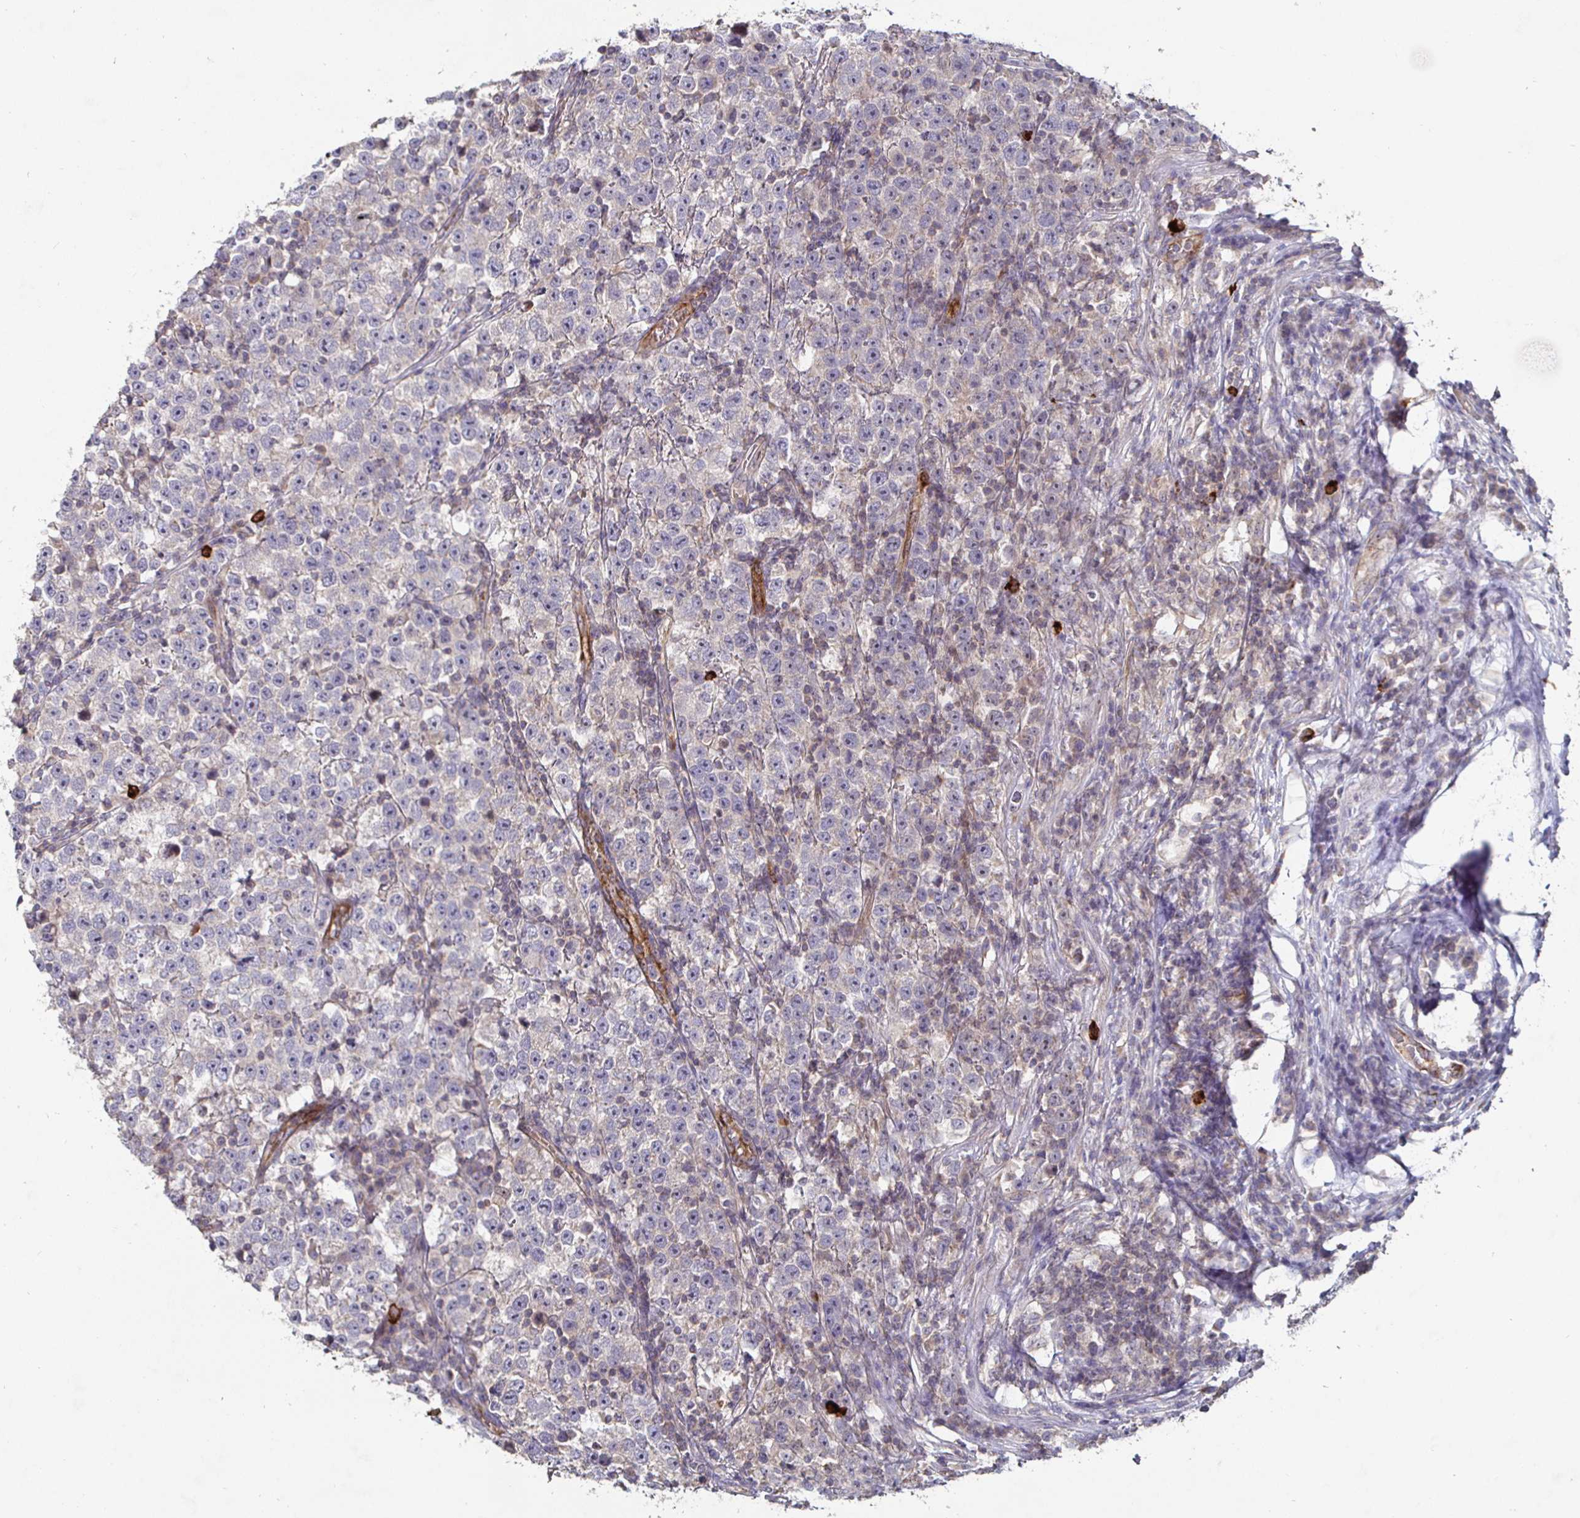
{"staining": {"intensity": "weak", "quantity": "<25%", "location": "cytoplasmic/membranous"}, "tissue": "testis cancer", "cell_type": "Tumor cells", "image_type": "cancer", "snomed": [{"axis": "morphology", "description": "Seminoma, NOS"}, {"axis": "topography", "description": "Testis"}], "caption": "The photomicrograph displays no staining of tumor cells in testis seminoma. (Brightfield microscopy of DAB immunohistochemistry at high magnification).", "gene": "NRSN1", "patient": {"sex": "male", "age": 43}}